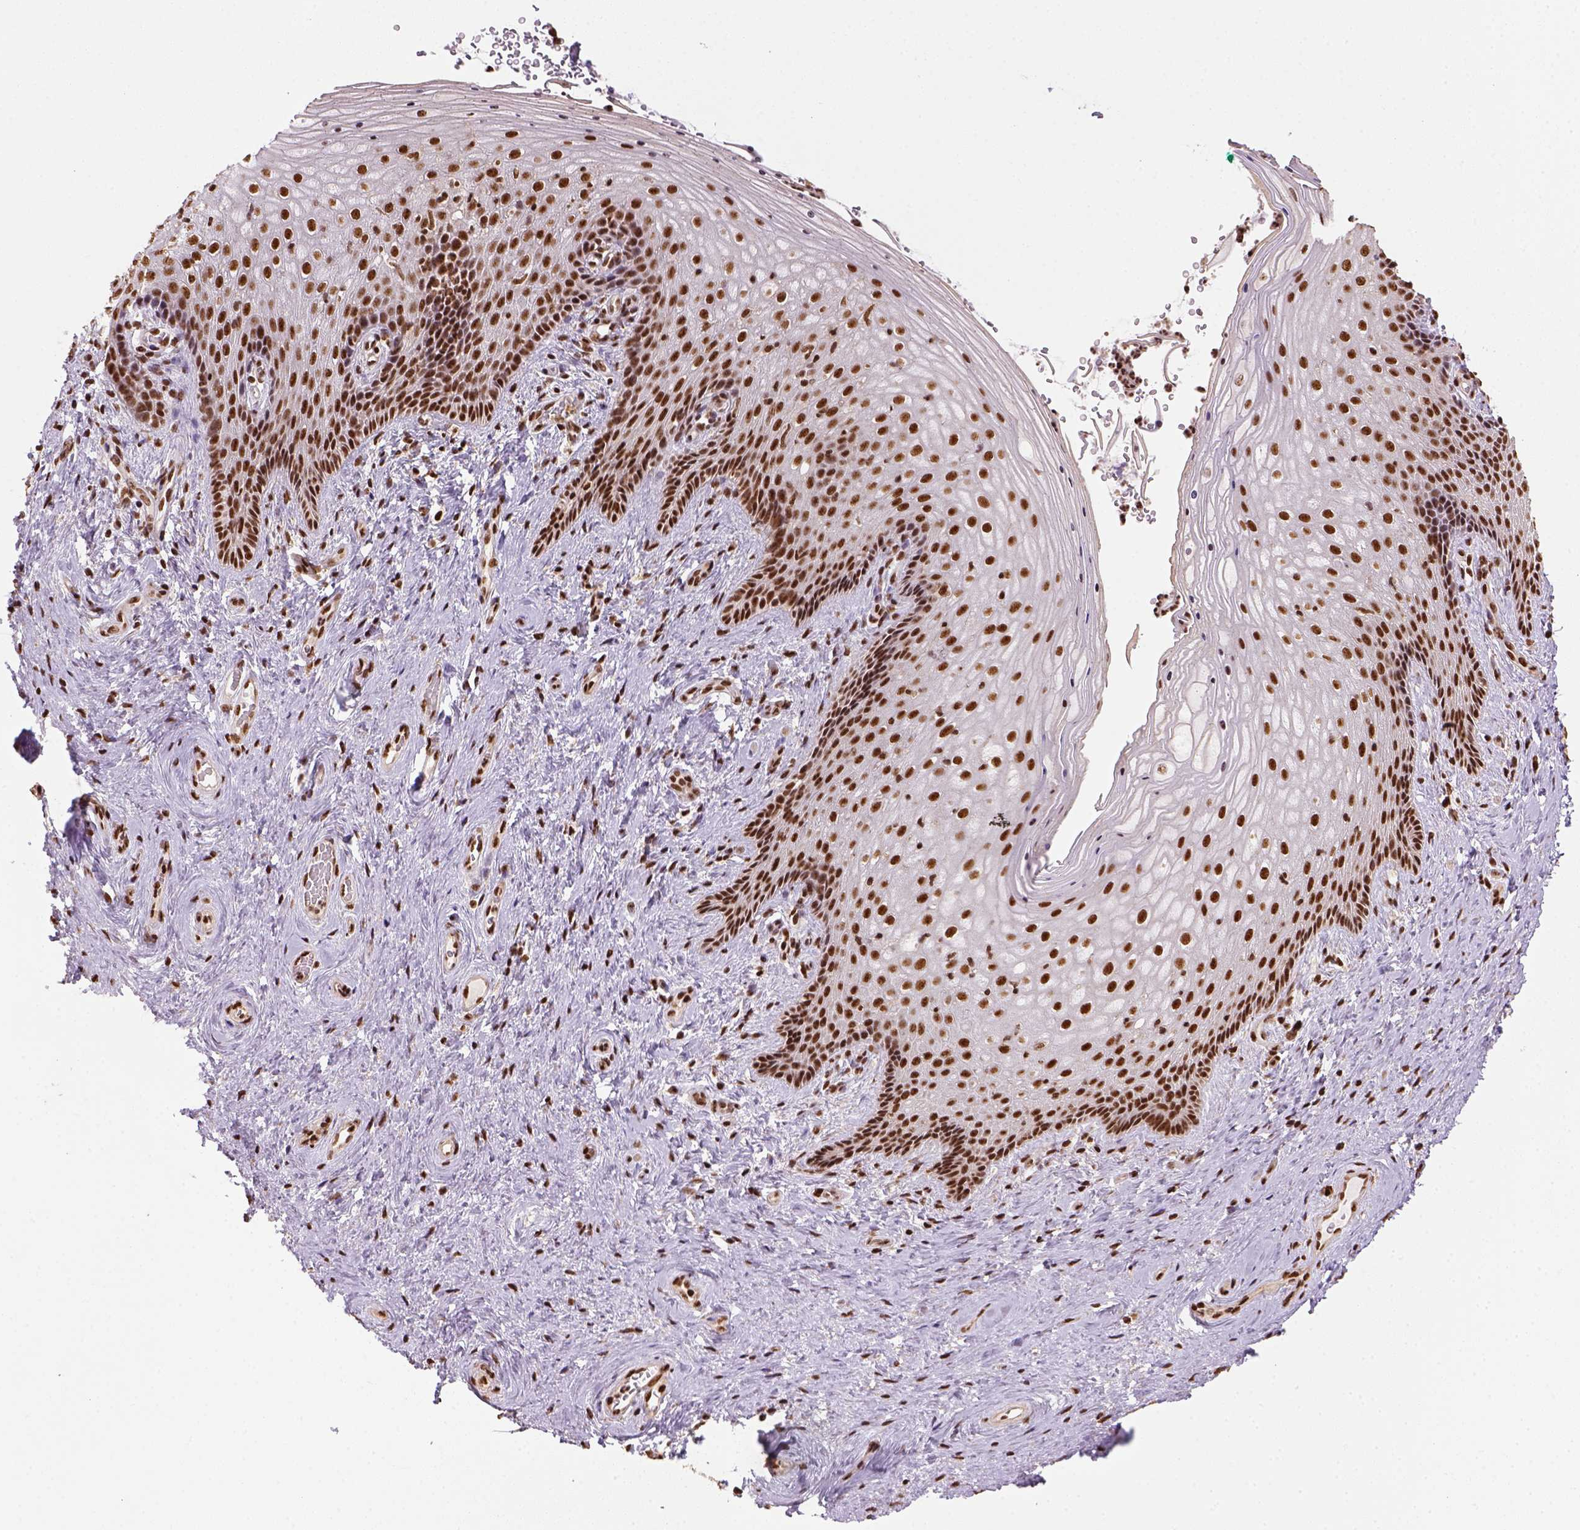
{"staining": {"intensity": "strong", "quantity": ">75%", "location": "nuclear"}, "tissue": "vagina", "cell_type": "Squamous epithelial cells", "image_type": "normal", "snomed": [{"axis": "morphology", "description": "Normal tissue, NOS"}, {"axis": "topography", "description": "Vagina"}], "caption": "Immunohistochemistry (IHC) (DAB) staining of benign human vagina exhibits strong nuclear protein staining in approximately >75% of squamous epithelial cells.", "gene": "CCAR1", "patient": {"sex": "female", "age": 45}}